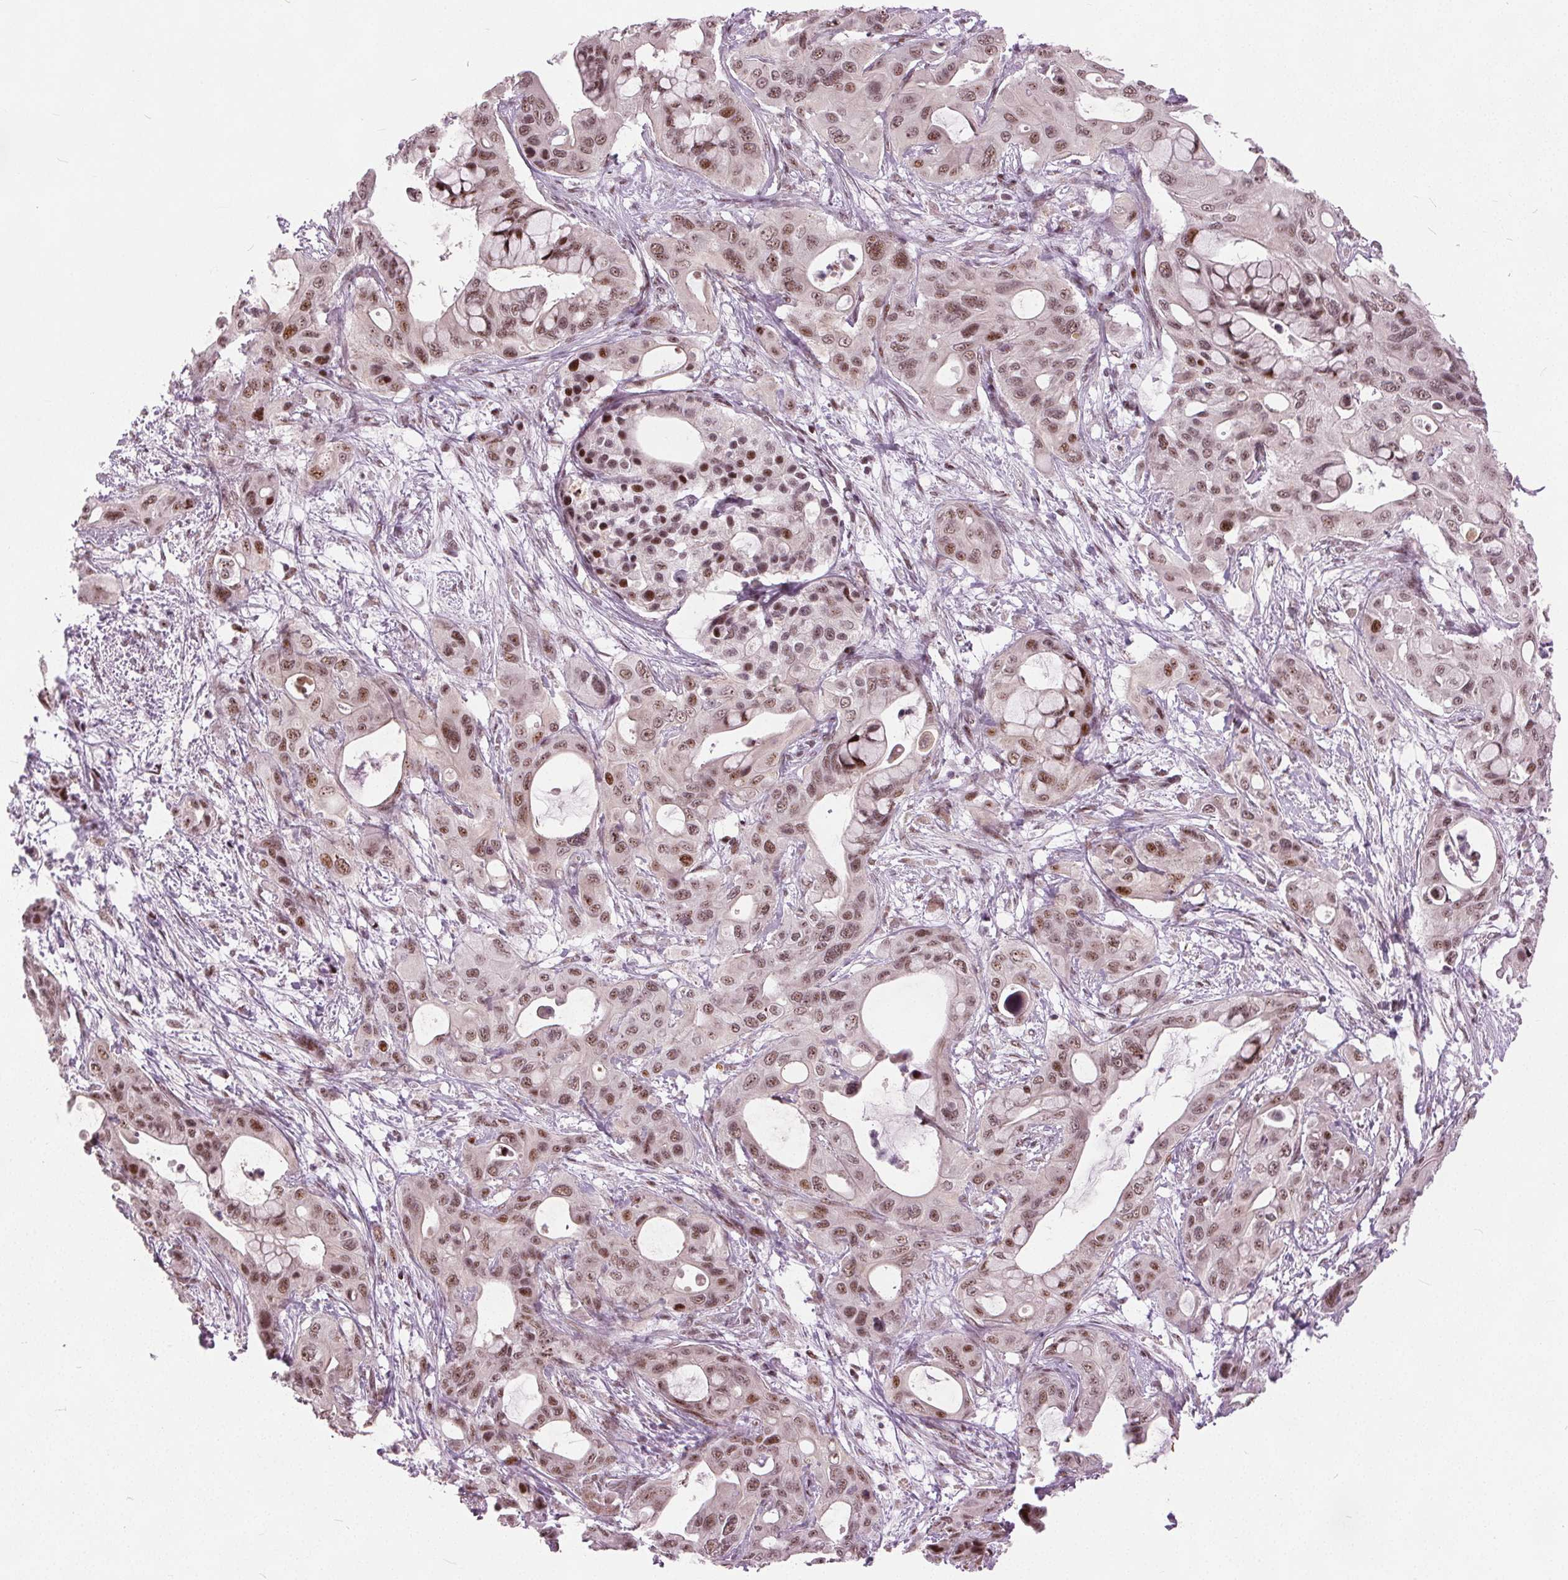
{"staining": {"intensity": "moderate", "quantity": ">75%", "location": "nuclear"}, "tissue": "pancreatic cancer", "cell_type": "Tumor cells", "image_type": "cancer", "snomed": [{"axis": "morphology", "description": "Adenocarcinoma, NOS"}, {"axis": "topography", "description": "Pancreas"}], "caption": "Immunohistochemistry micrograph of neoplastic tissue: human adenocarcinoma (pancreatic) stained using immunohistochemistry displays medium levels of moderate protein expression localized specifically in the nuclear of tumor cells, appearing as a nuclear brown color.", "gene": "TTC34", "patient": {"sex": "male", "age": 71}}